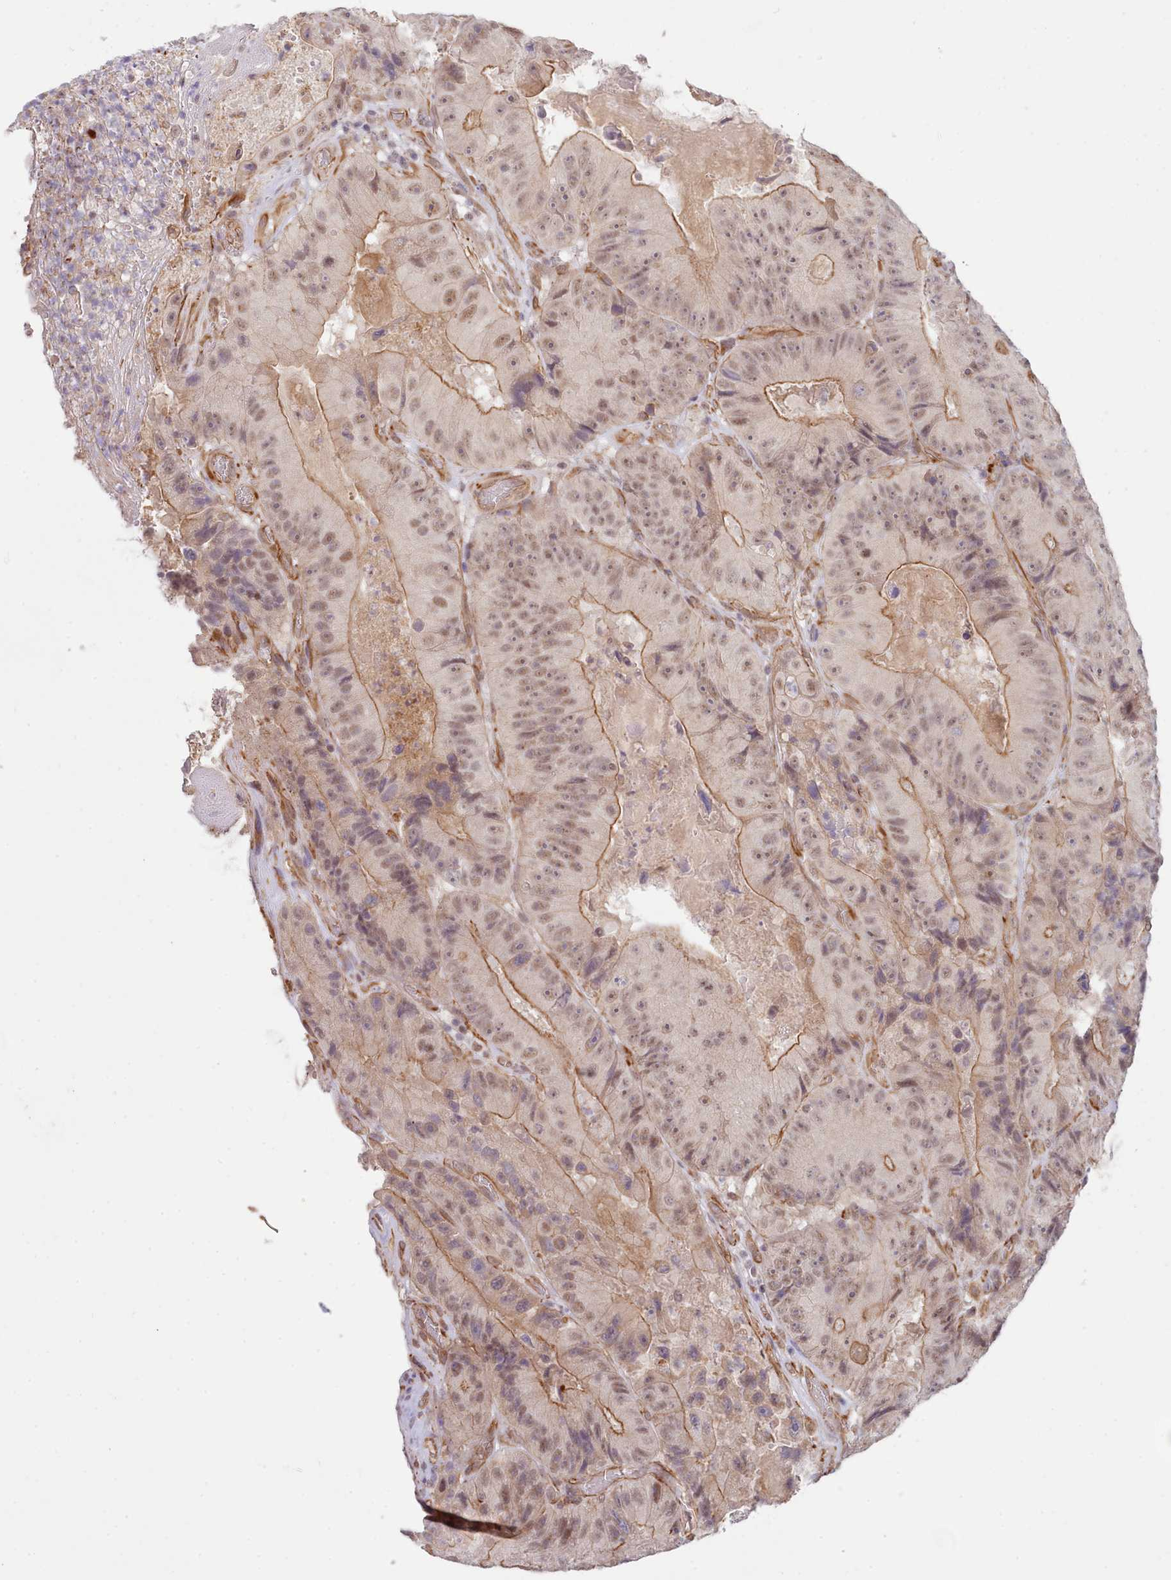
{"staining": {"intensity": "moderate", "quantity": ">75%", "location": "cytoplasmic/membranous,nuclear"}, "tissue": "colorectal cancer", "cell_type": "Tumor cells", "image_type": "cancer", "snomed": [{"axis": "morphology", "description": "Adenocarcinoma, NOS"}, {"axis": "topography", "description": "Colon"}], "caption": "A high-resolution photomicrograph shows IHC staining of colorectal cancer (adenocarcinoma), which displays moderate cytoplasmic/membranous and nuclear positivity in approximately >75% of tumor cells. (Brightfield microscopy of DAB IHC at high magnification).", "gene": "ZC3H13", "patient": {"sex": "female", "age": 86}}